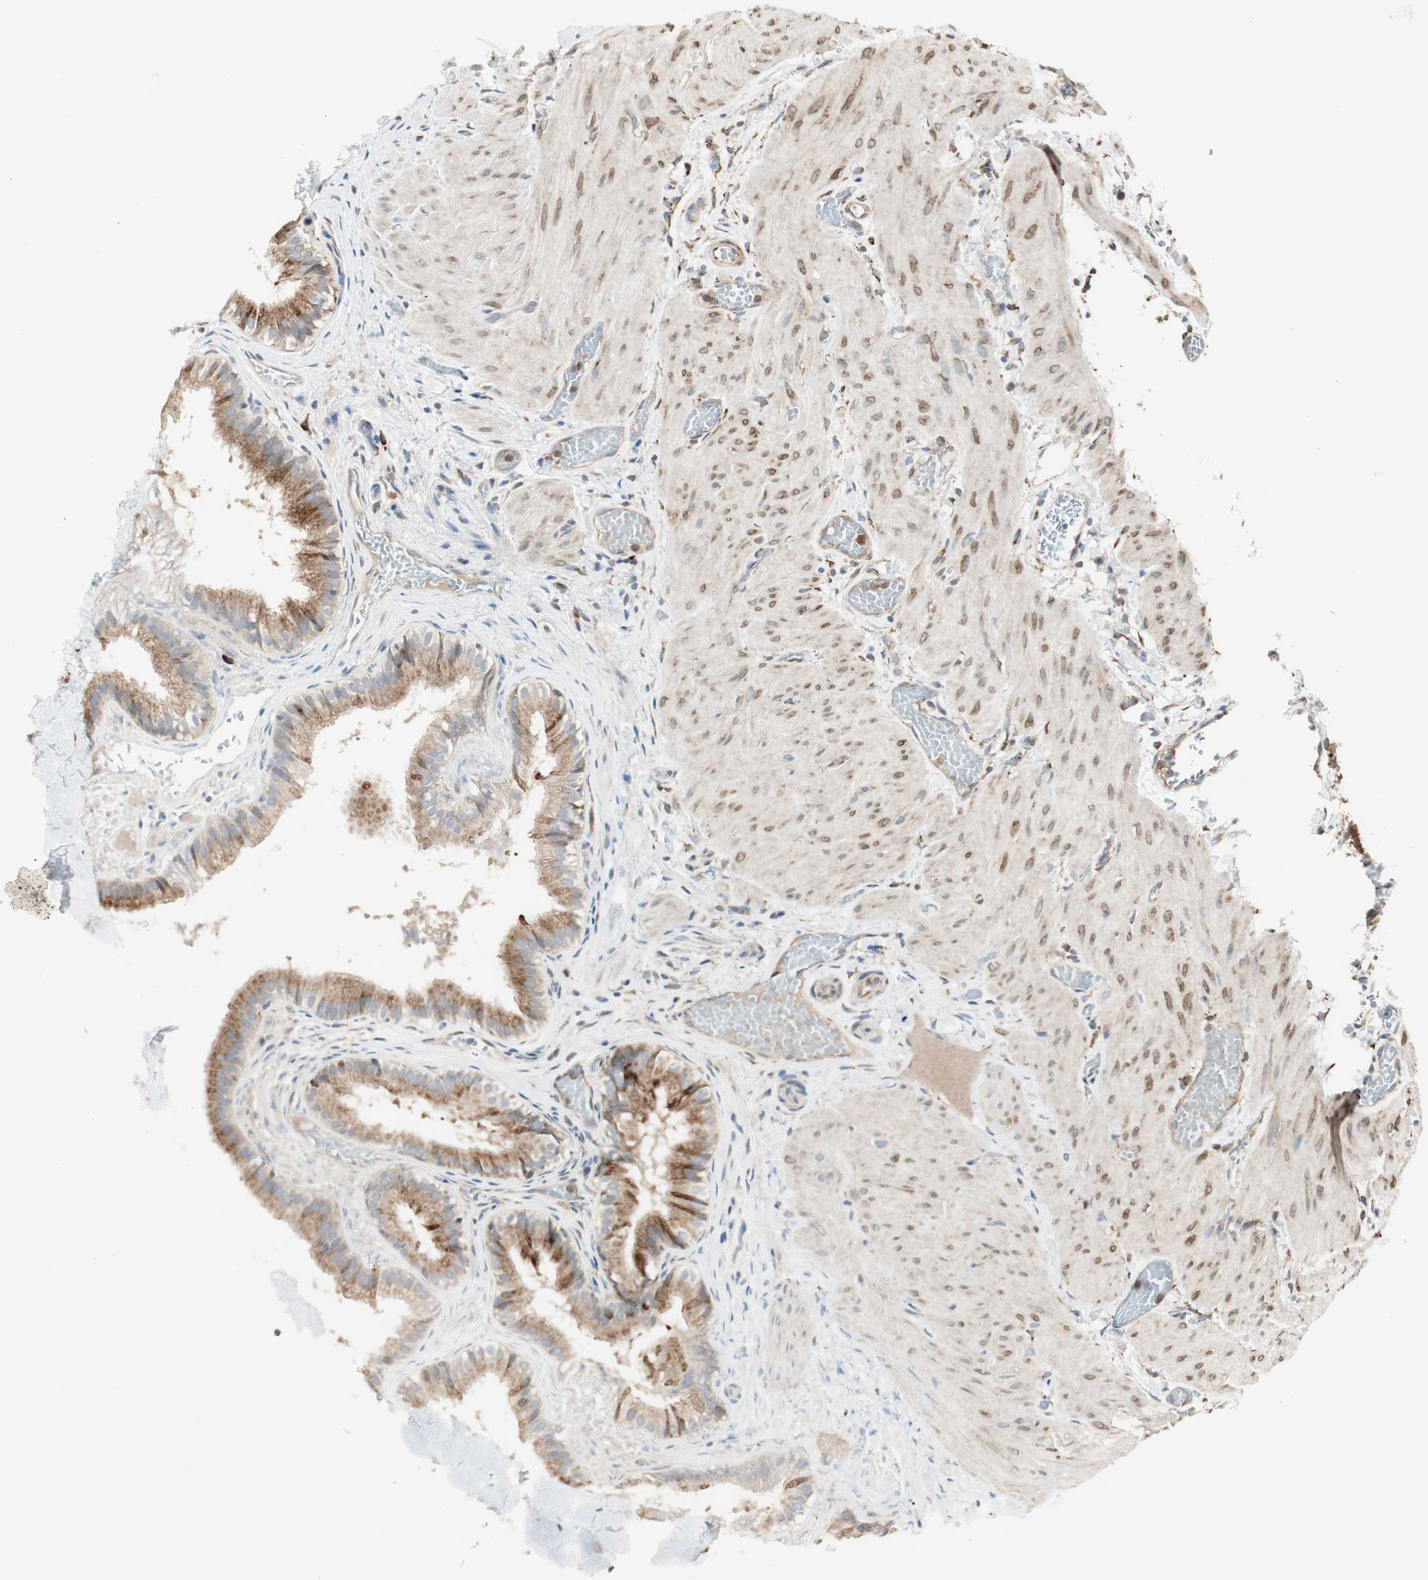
{"staining": {"intensity": "strong", "quantity": ">75%", "location": "cytoplasmic/membranous"}, "tissue": "gallbladder", "cell_type": "Glandular cells", "image_type": "normal", "snomed": [{"axis": "morphology", "description": "Normal tissue, NOS"}, {"axis": "topography", "description": "Gallbladder"}], "caption": "Protein analysis of normal gallbladder exhibits strong cytoplasmic/membranous staining in approximately >75% of glandular cells.", "gene": "HSP90B1", "patient": {"sex": "female", "age": 26}}